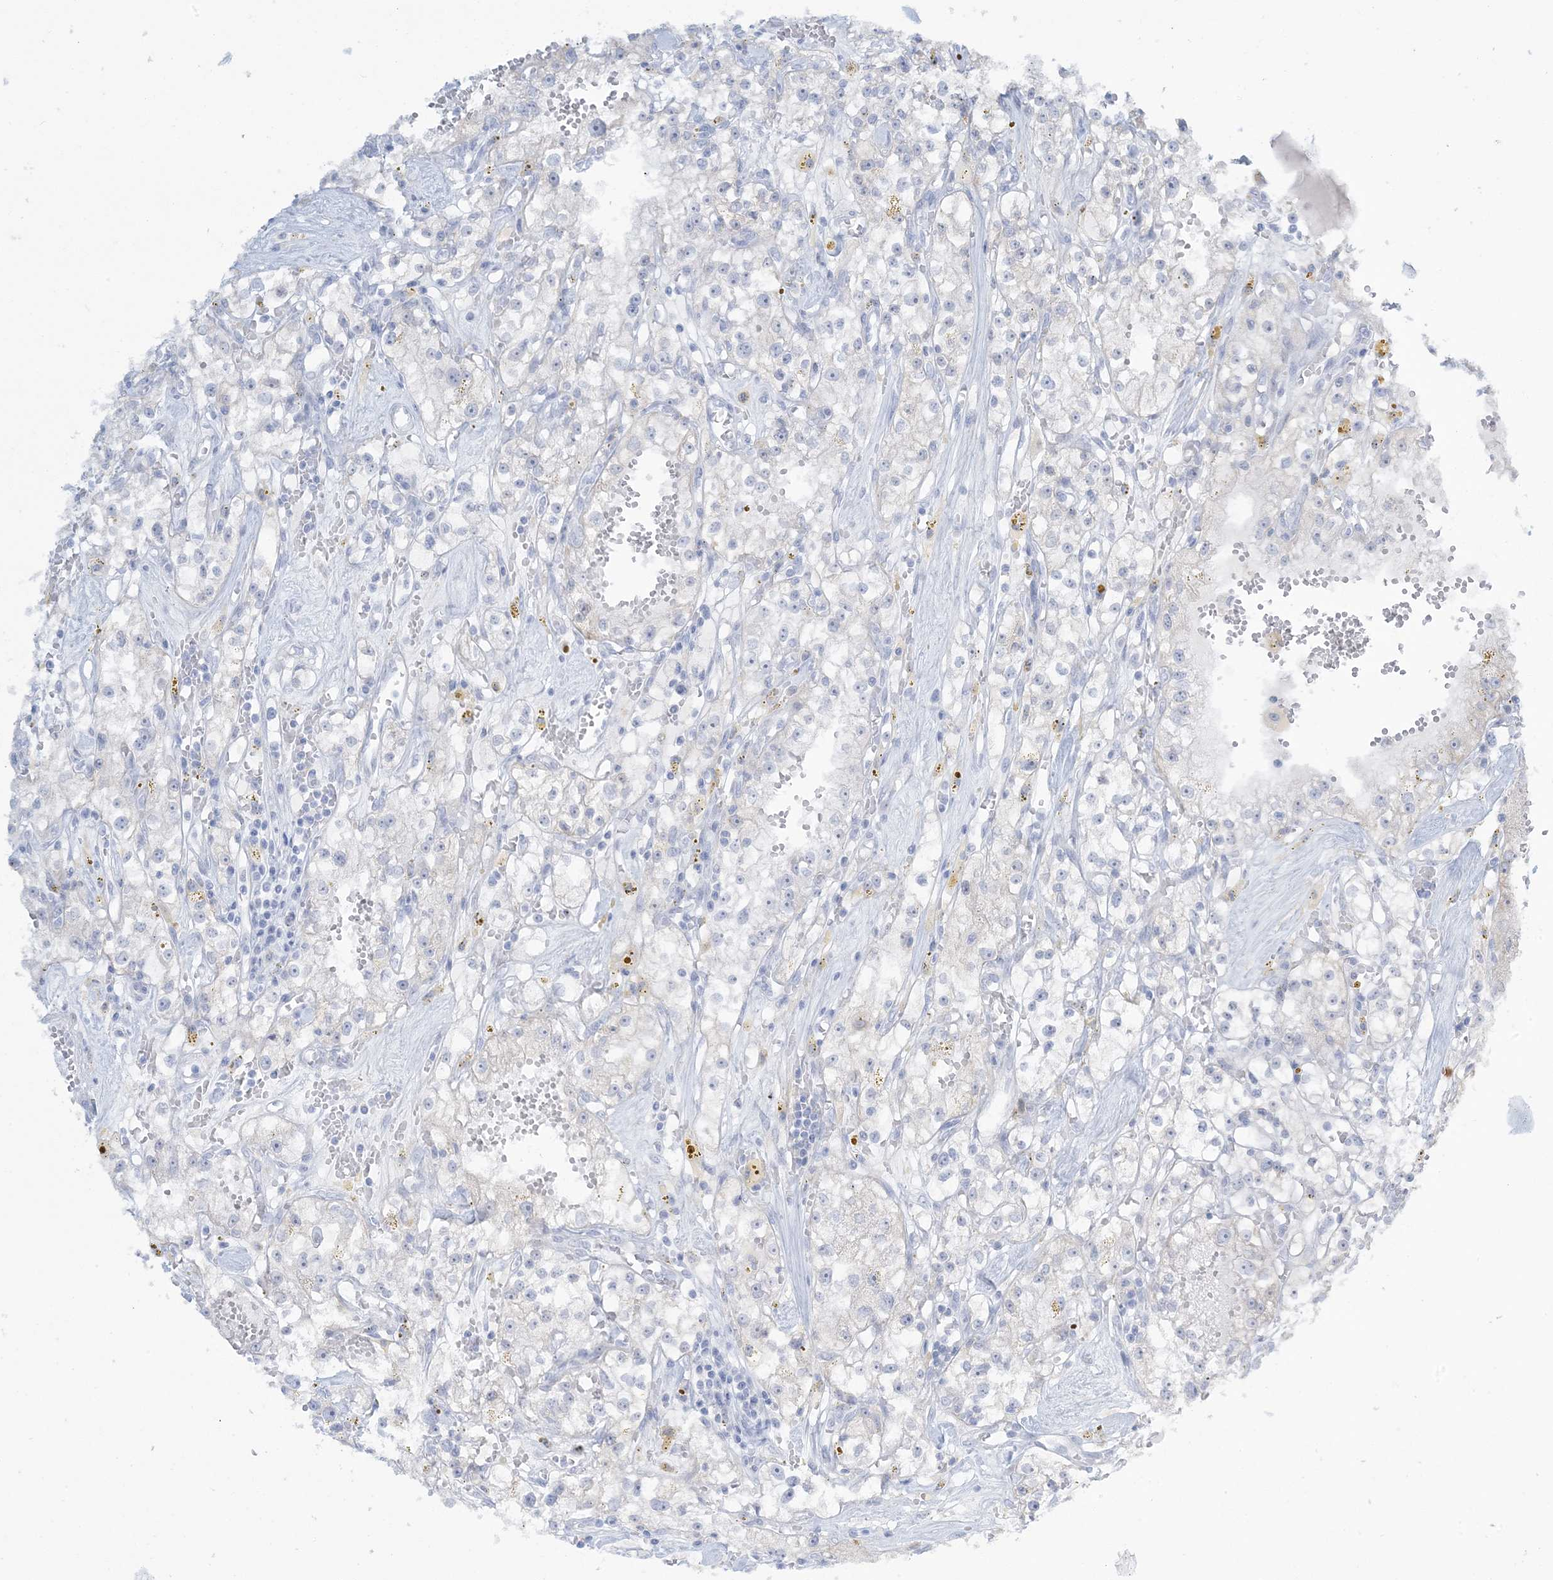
{"staining": {"intensity": "negative", "quantity": "none", "location": "none"}, "tissue": "renal cancer", "cell_type": "Tumor cells", "image_type": "cancer", "snomed": [{"axis": "morphology", "description": "Adenocarcinoma, NOS"}, {"axis": "topography", "description": "Kidney"}], "caption": "The image demonstrates no significant positivity in tumor cells of renal adenocarcinoma. (Immunohistochemistry, brightfield microscopy, high magnification).", "gene": "AGXT", "patient": {"sex": "male", "age": 56}}